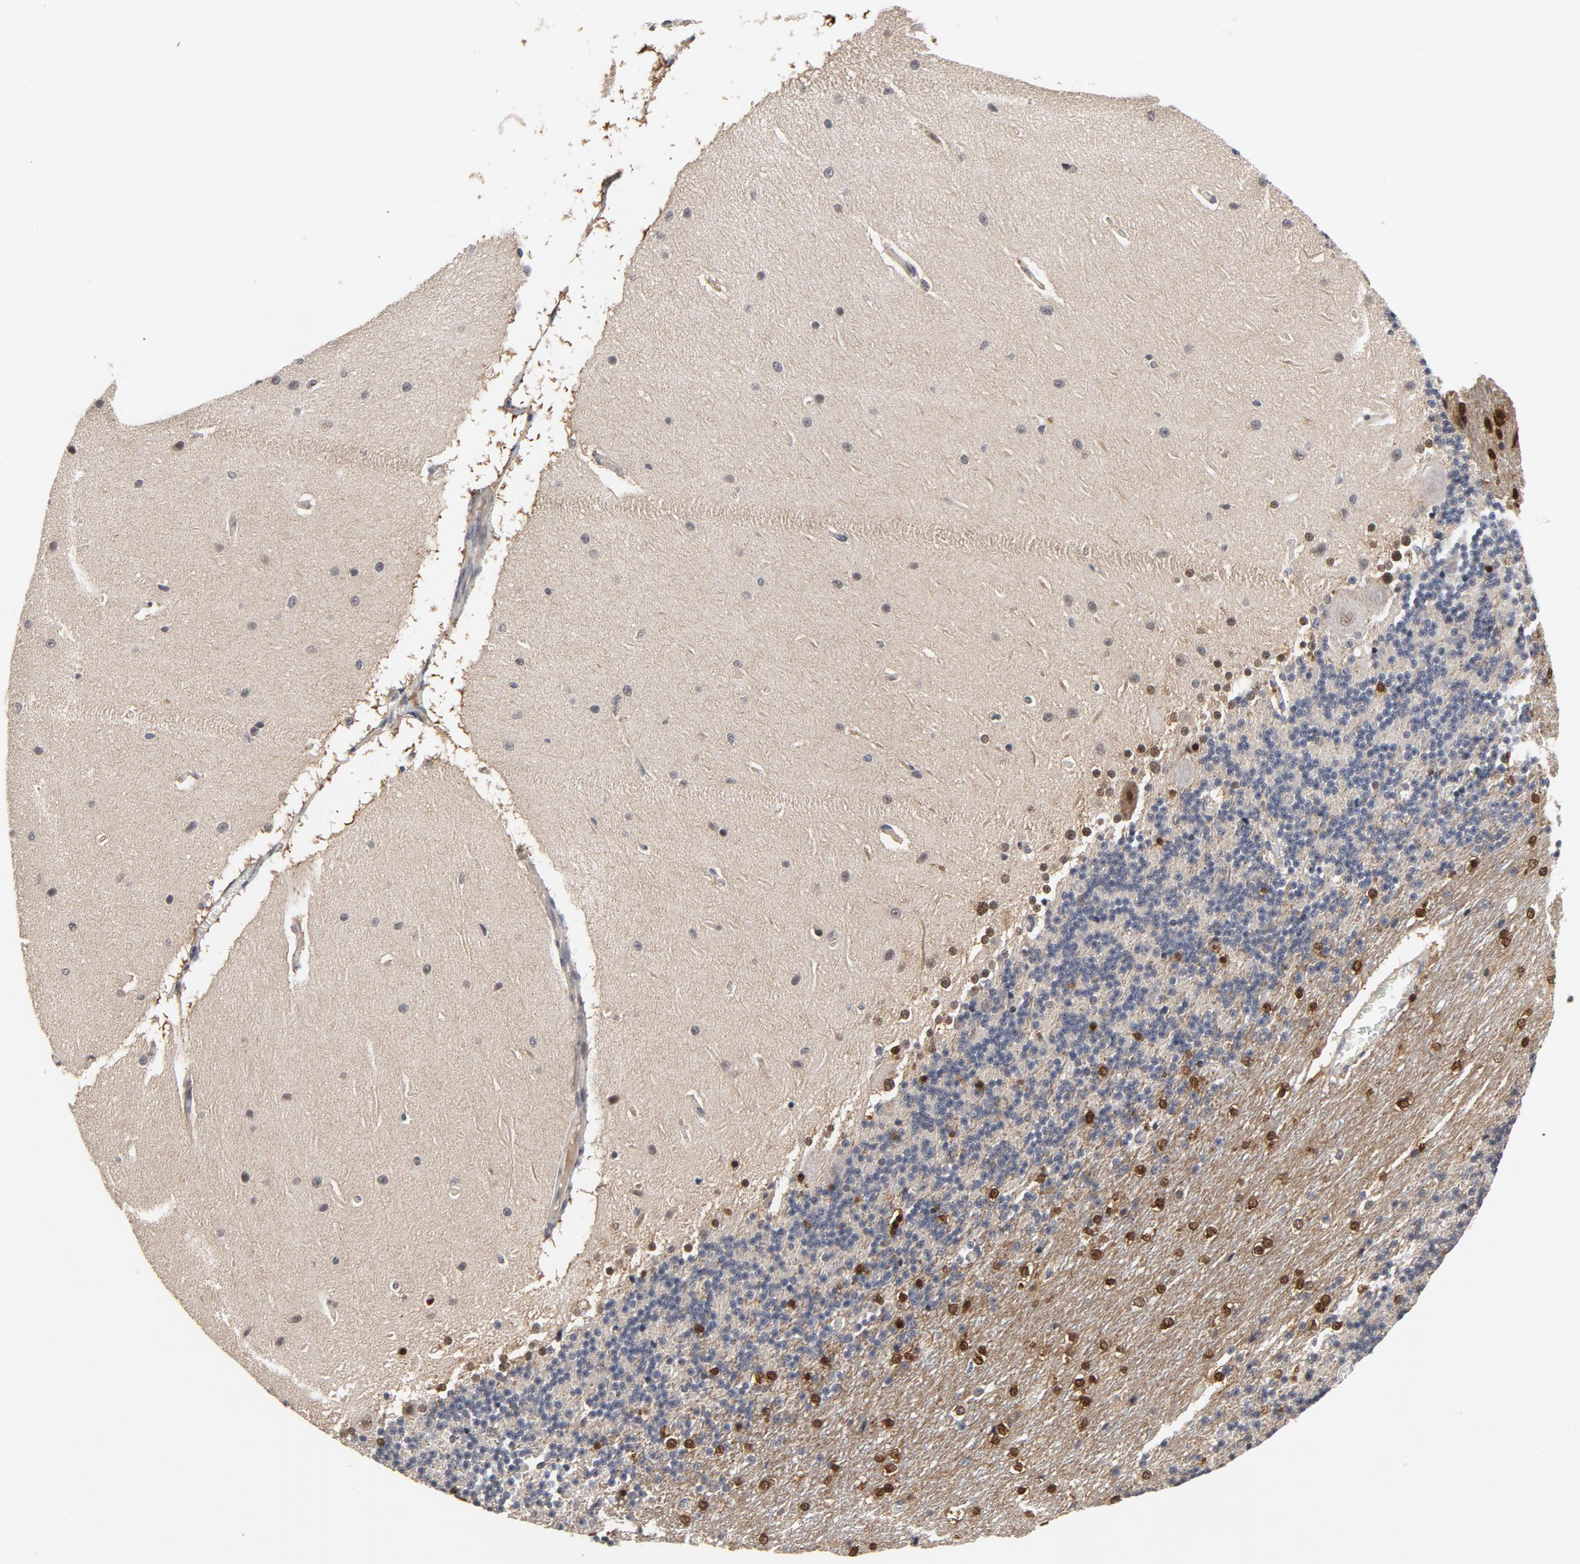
{"staining": {"intensity": "moderate", "quantity": "<25%", "location": "nuclear"}, "tissue": "cerebellum", "cell_type": "Cells in granular layer", "image_type": "normal", "snomed": [{"axis": "morphology", "description": "Normal tissue, NOS"}, {"axis": "topography", "description": "Cerebellum"}], "caption": "A low amount of moderate nuclear expression is identified in approximately <25% of cells in granular layer in benign cerebellum. The protein is stained brown, and the nuclei are stained in blue (DAB (3,3'-diaminobenzidine) IHC with brightfield microscopy, high magnification).", "gene": "RTL5", "patient": {"sex": "female", "age": 54}}